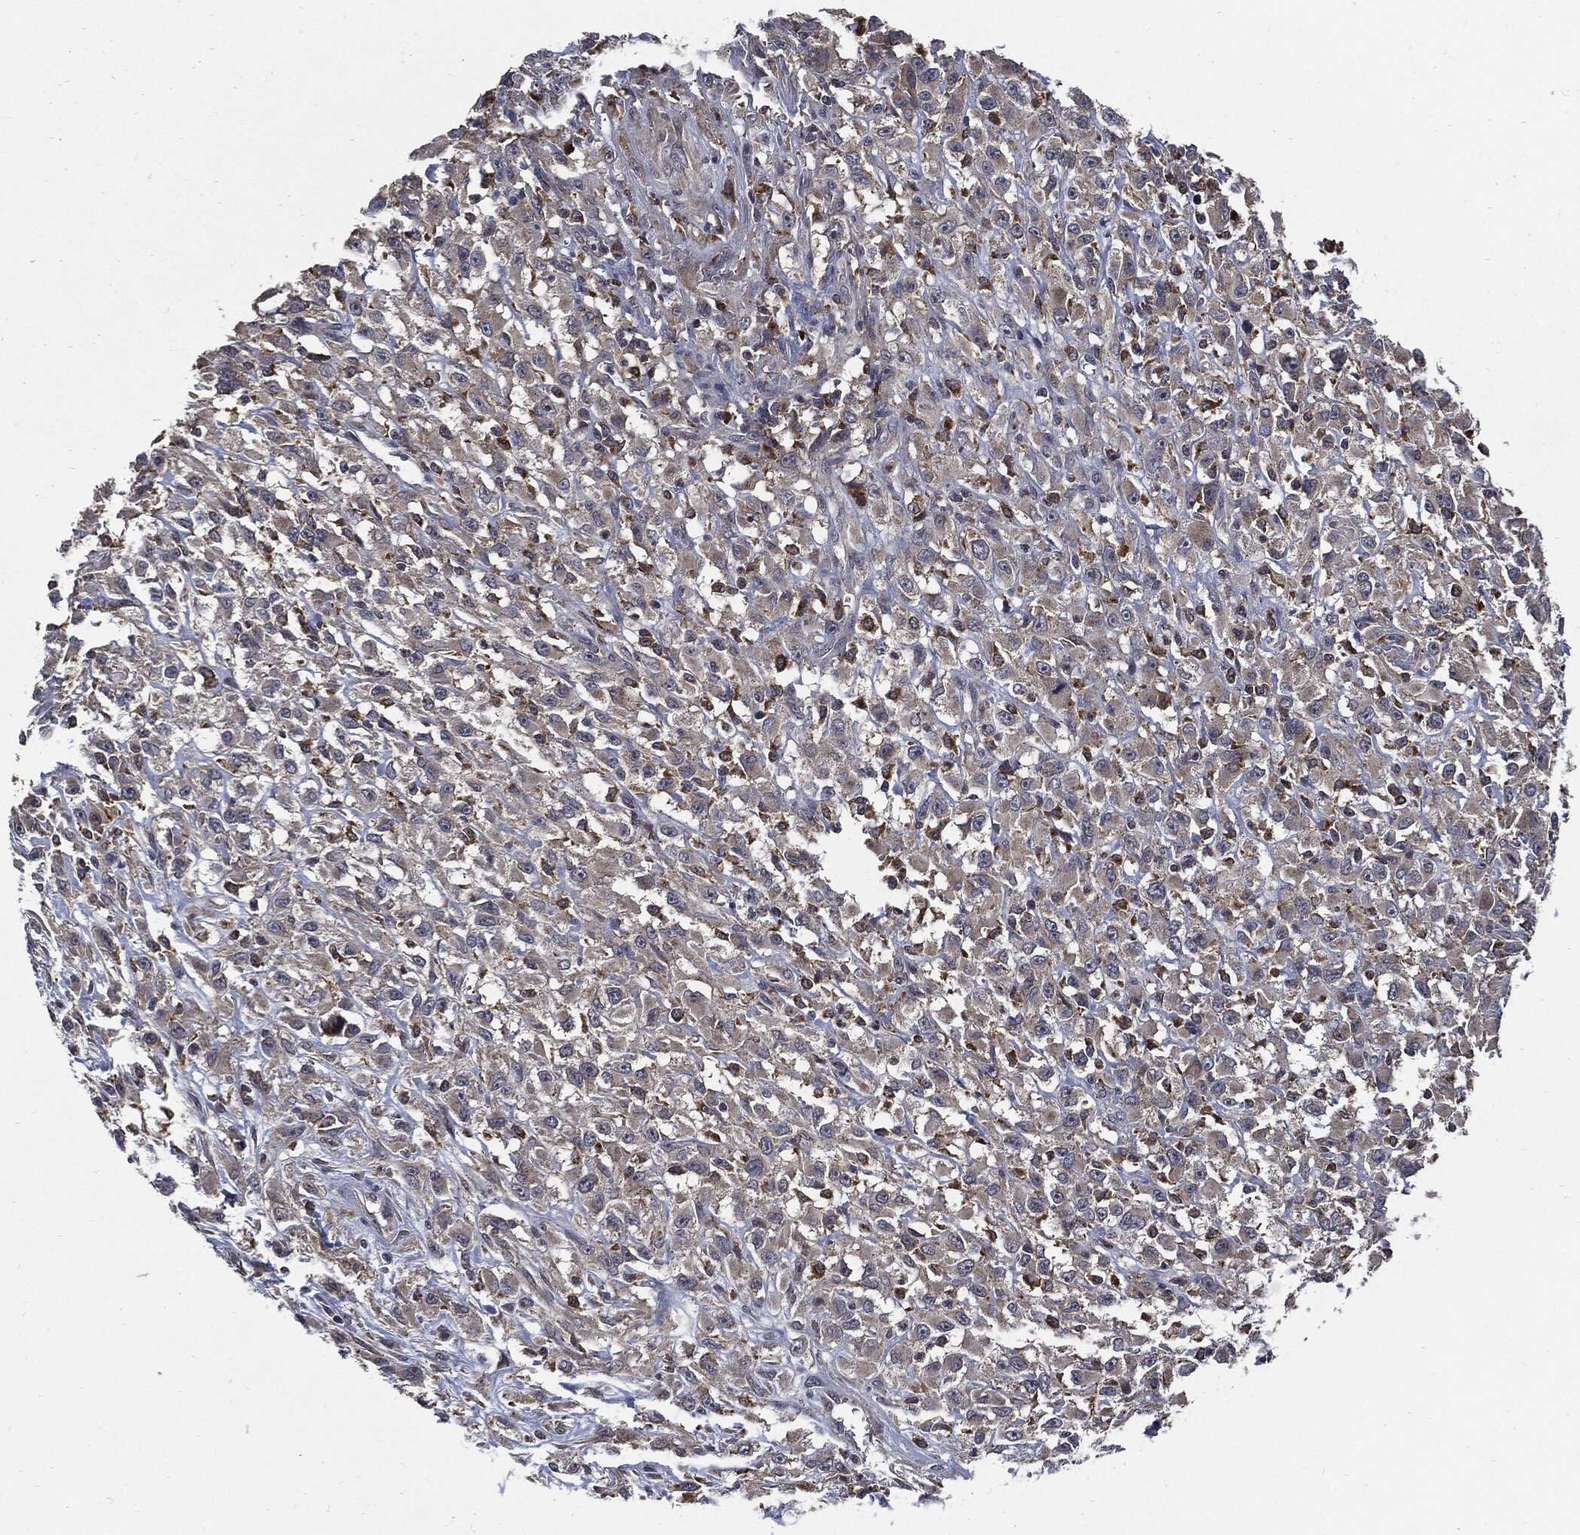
{"staining": {"intensity": "moderate", "quantity": "<25%", "location": "cytoplasmic/membranous"}, "tissue": "head and neck cancer", "cell_type": "Tumor cells", "image_type": "cancer", "snomed": [{"axis": "morphology", "description": "Squamous cell carcinoma, NOS"}, {"axis": "morphology", "description": "Squamous cell carcinoma, metastatic, NOS"}, {"axis": "topography", "description": "Oral tissue"}, {"axis": "topography", "description": "Head-Neck"}], "caption": "Human head and neck cancer (squamous cell carcinoma) stained with a protein marker reveals moderate staining in tumor cells.", "gene": "SLC31A2", "patient": {"sex": "female", "age": 85}}